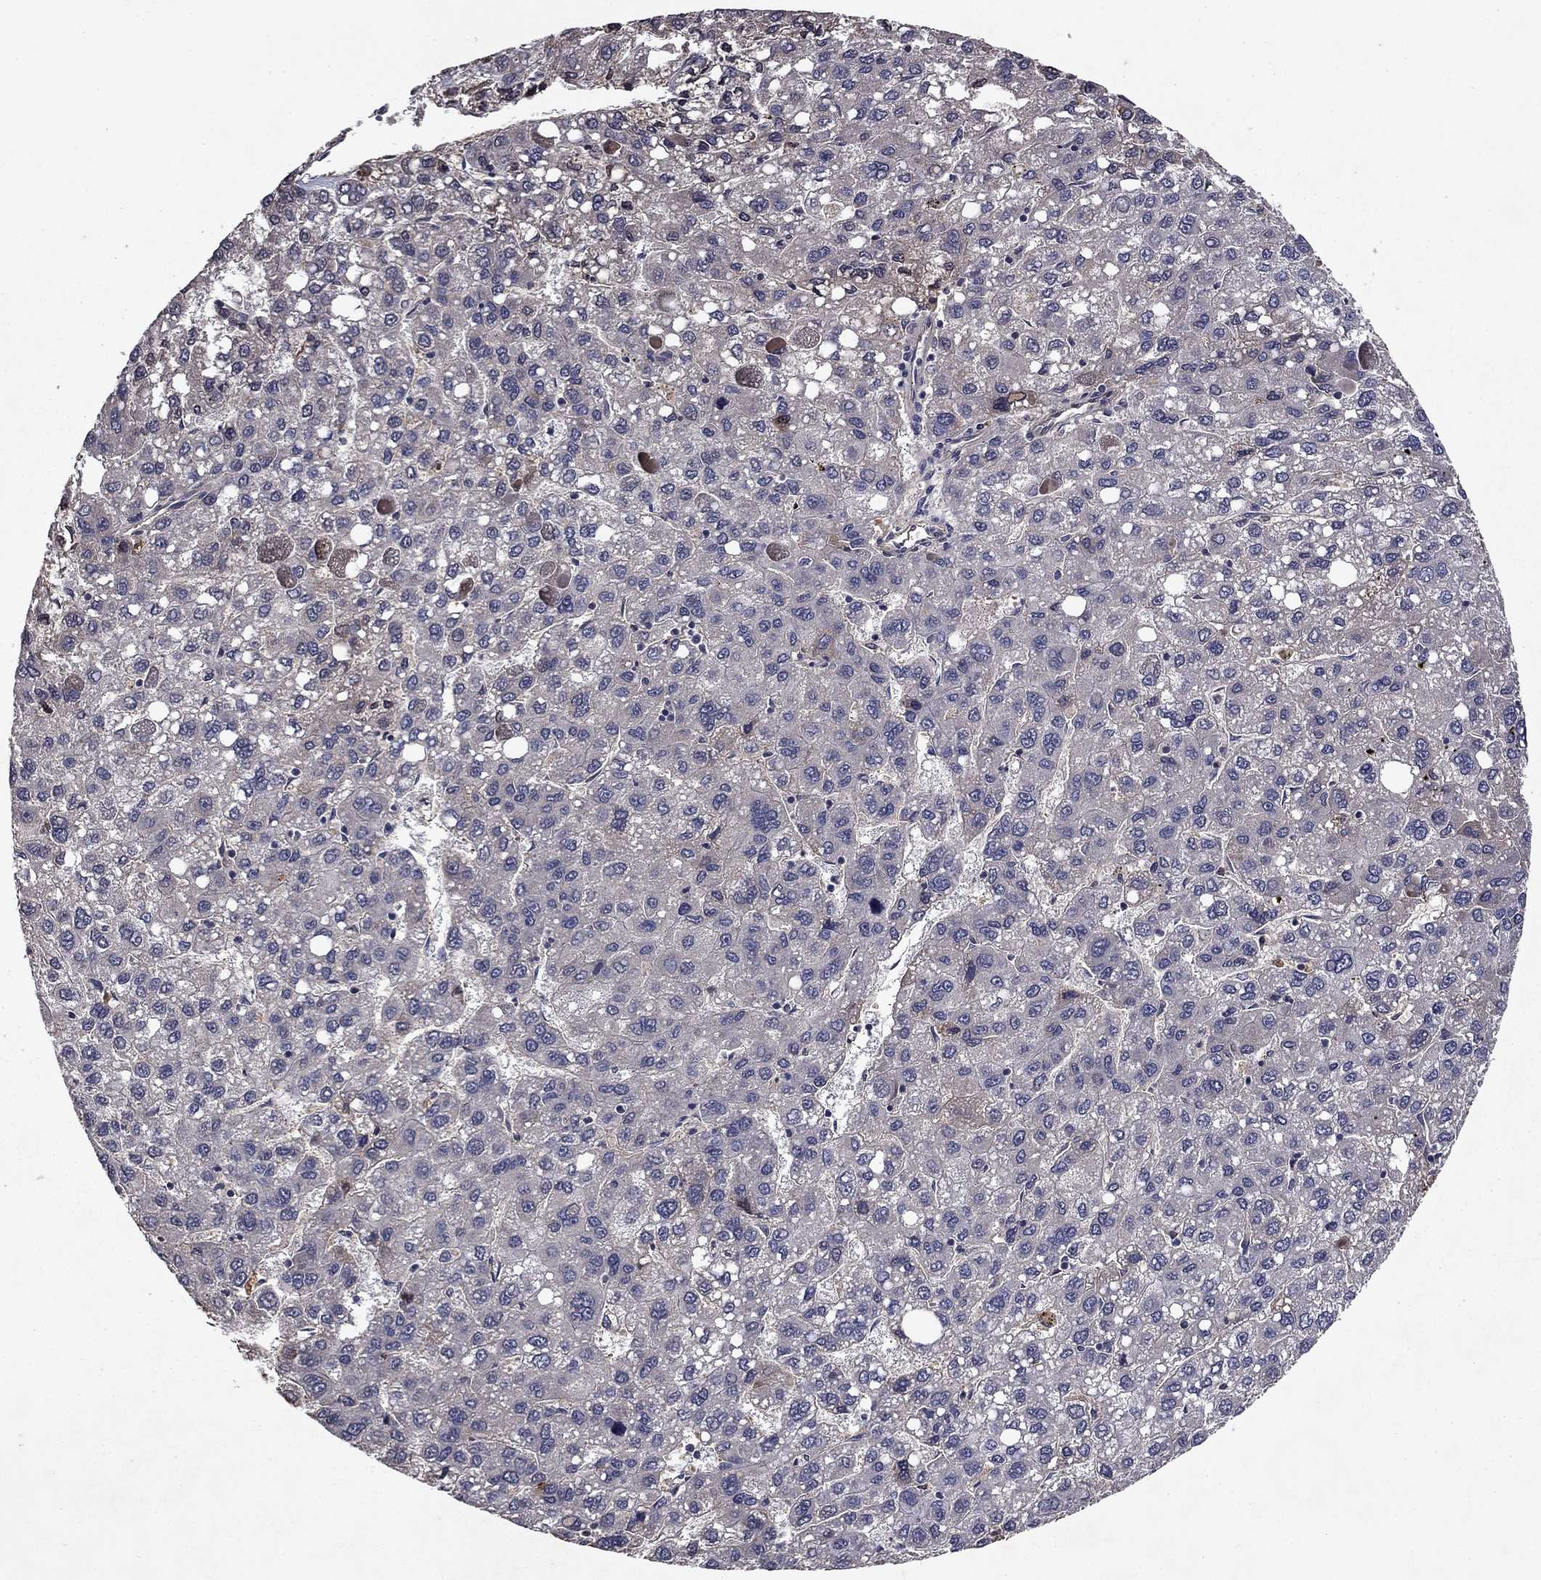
{"staining": {"intensity": "negative", "quantity": "none", "location": "none"}, "tissue": "liver cancer", "cell_type": "Tumor cells", "image_type": "cancer", "snomed": [{"axis": "morphology", "description": "Carcinoma, Hepatocellular, NOS"}, {"axis": "topography", "description": "Liver"}], "caption": "High magnification brightfield microscopy of hepatocellular carcinoma (liver) stained with DAB (3,3'-diaminobenzidine) (brown) and counterstained with hematoxylin (blue): tumor cells show no significant positivity. The staining was performed using DAB (3,3'-diaminobenzidine) to visualize the protein expression in brown, while the nuclei were stained in blue with hematoxylin (Magnification: 20x).", "gene": "PROS1", "patient": {"sex": "female", "age": 82}}